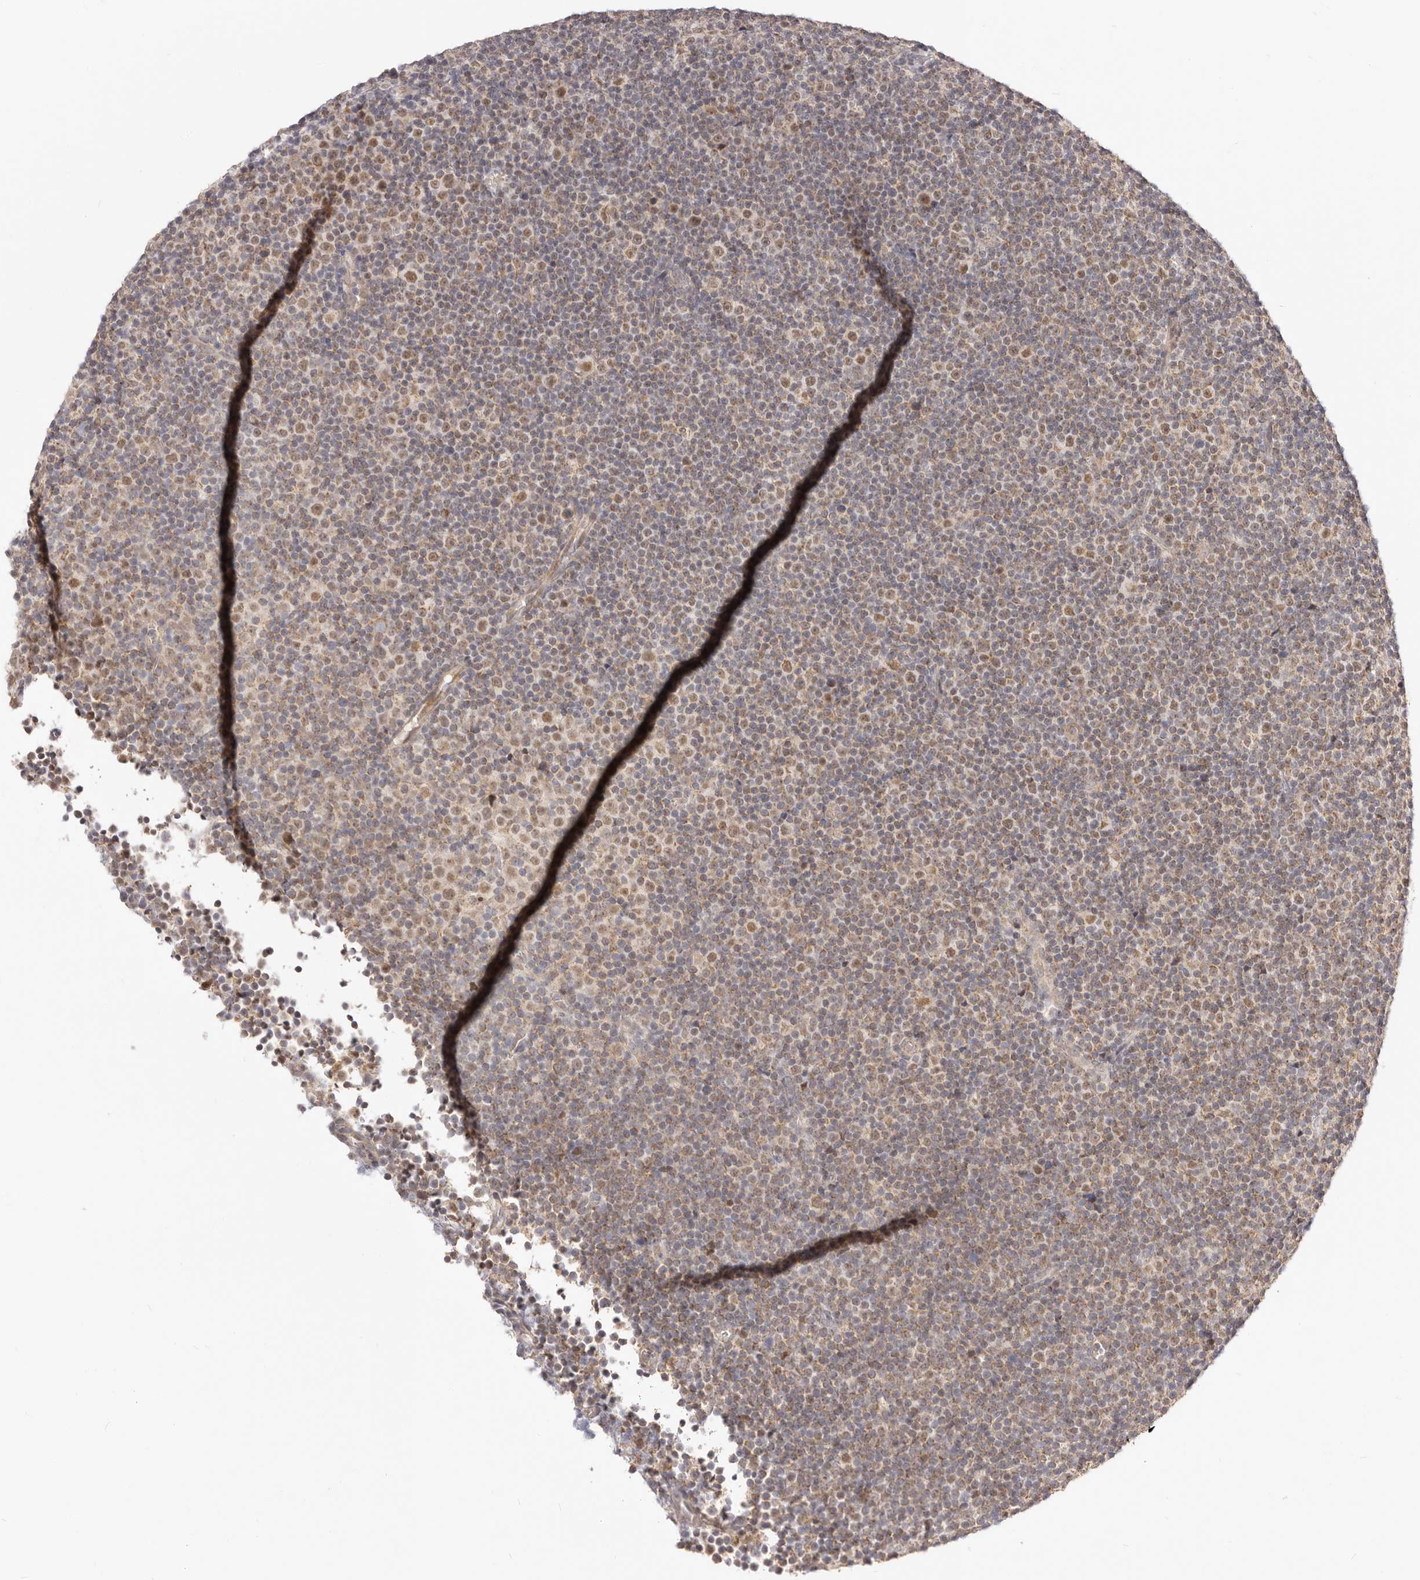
{"staining": {"intensity": "moderate", "quantity": "25%-75%", "location": "nuclear"}, "tissue": "lymphoma", "cell_type": "Tumor cells", "image_type": "cancer", "snomed": [{"axis": "morphology", "description": "Malignant lymphoma, non-Hodgkin's type, Low grade"}, {"axis": "topography", "description": "Lymph node"}], "caption": "Immunohistochemical staining of human lymphoma exhibits moderate nuclear protein positivity in about 25%-75% of tumor cells.", "gene": "SEC14L1", "patient": {"sex": "female", "age": 67}}